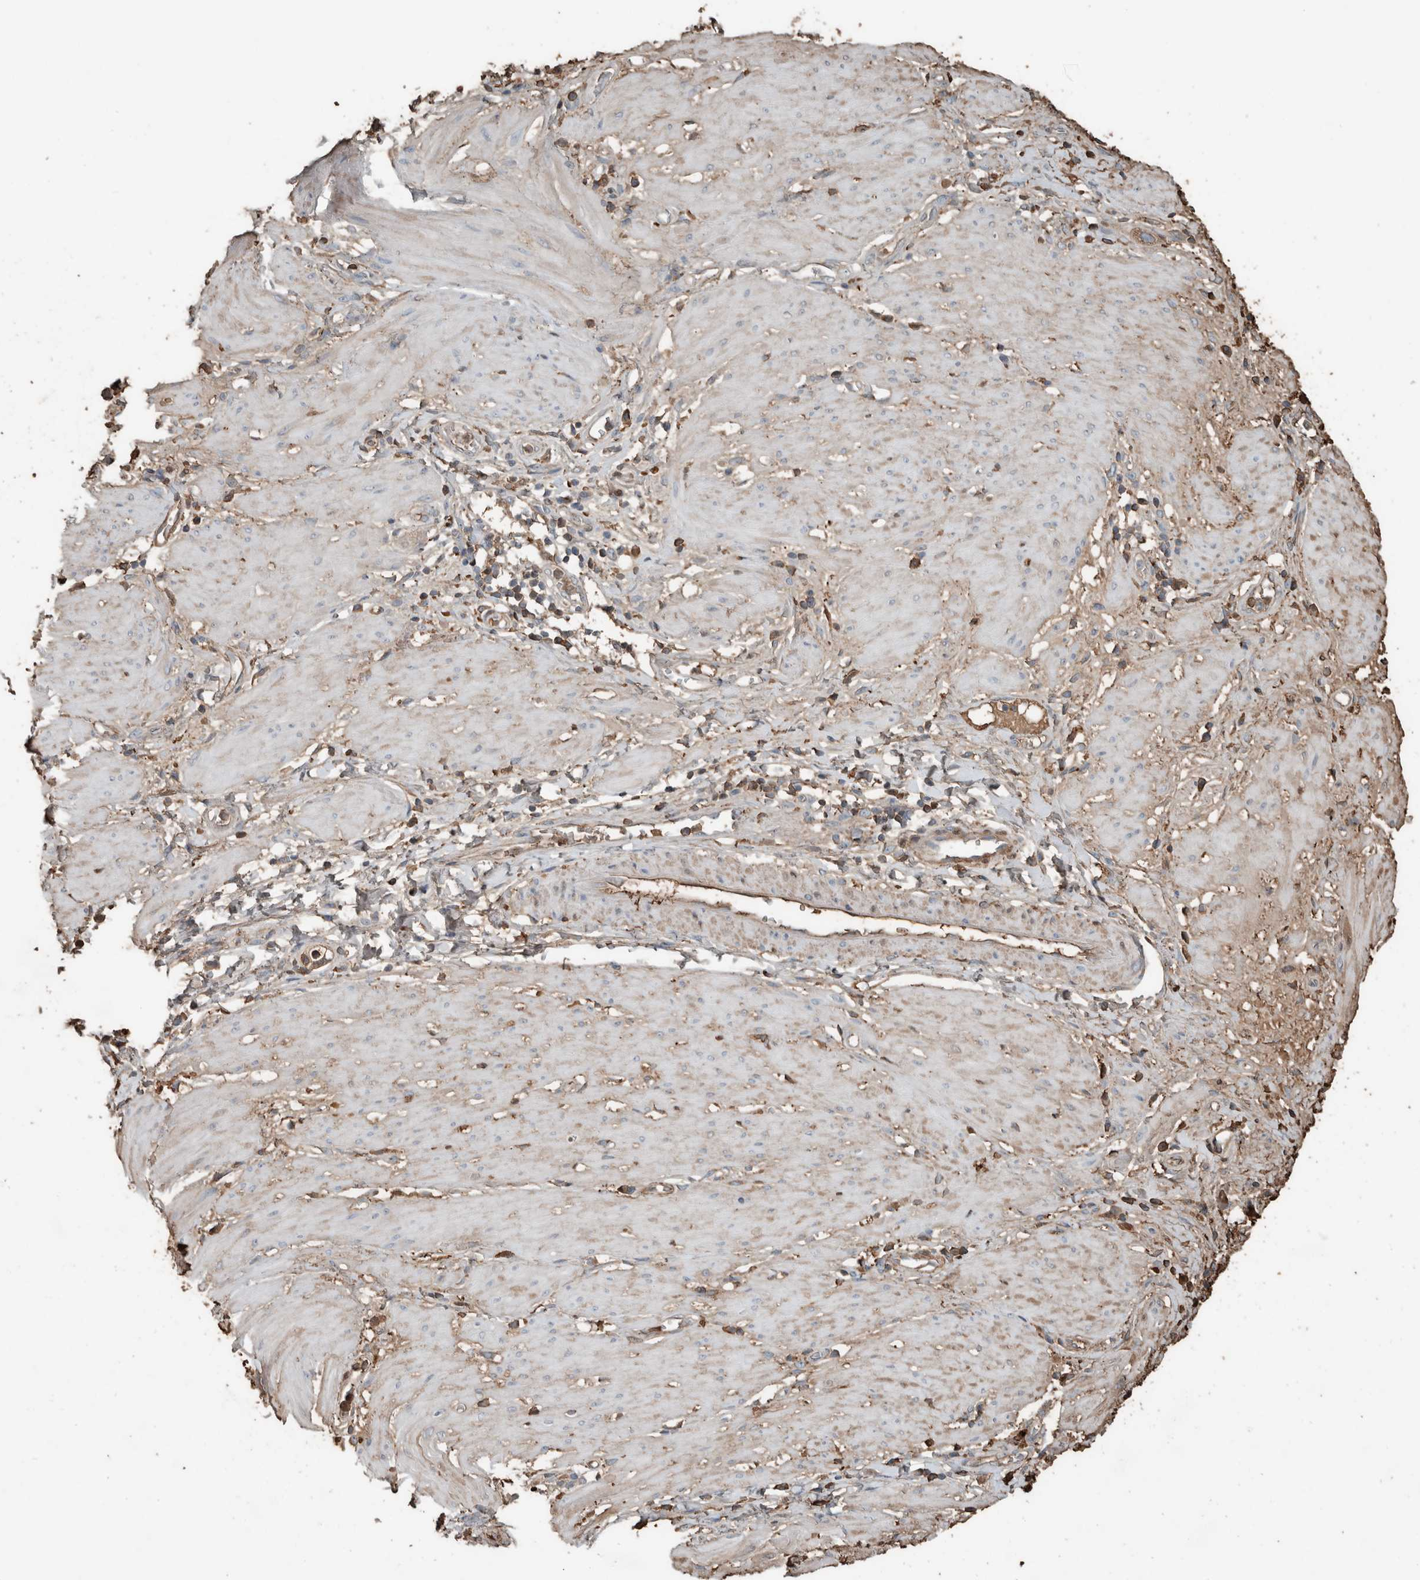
{"staining": {"intensity": "weak", "quantity": "<25%", "location": "cytoplasmic/membranous"}, "tissue": "stomach cancer", "cell_type": "Tumor cells", "image_type": "cancer", "snomed": [{"axis": "morphology", "description": "Adenocarcinoma, NOS"}, {"axis": "topography", "description": "Stomach"}, {"axis": "topography", "description": "Stomach, lower"}], "caption": "Protein analysis of stomach cancer (adenocarcinoma) demonstrates no significant positivity in tumor cells. (DAB (3,3'-diaminobenzidine) IHC visualized using brightfield microscopy, high magnification).", "gene": "USP34", "patient": {"sex": "female", "age": 48}}